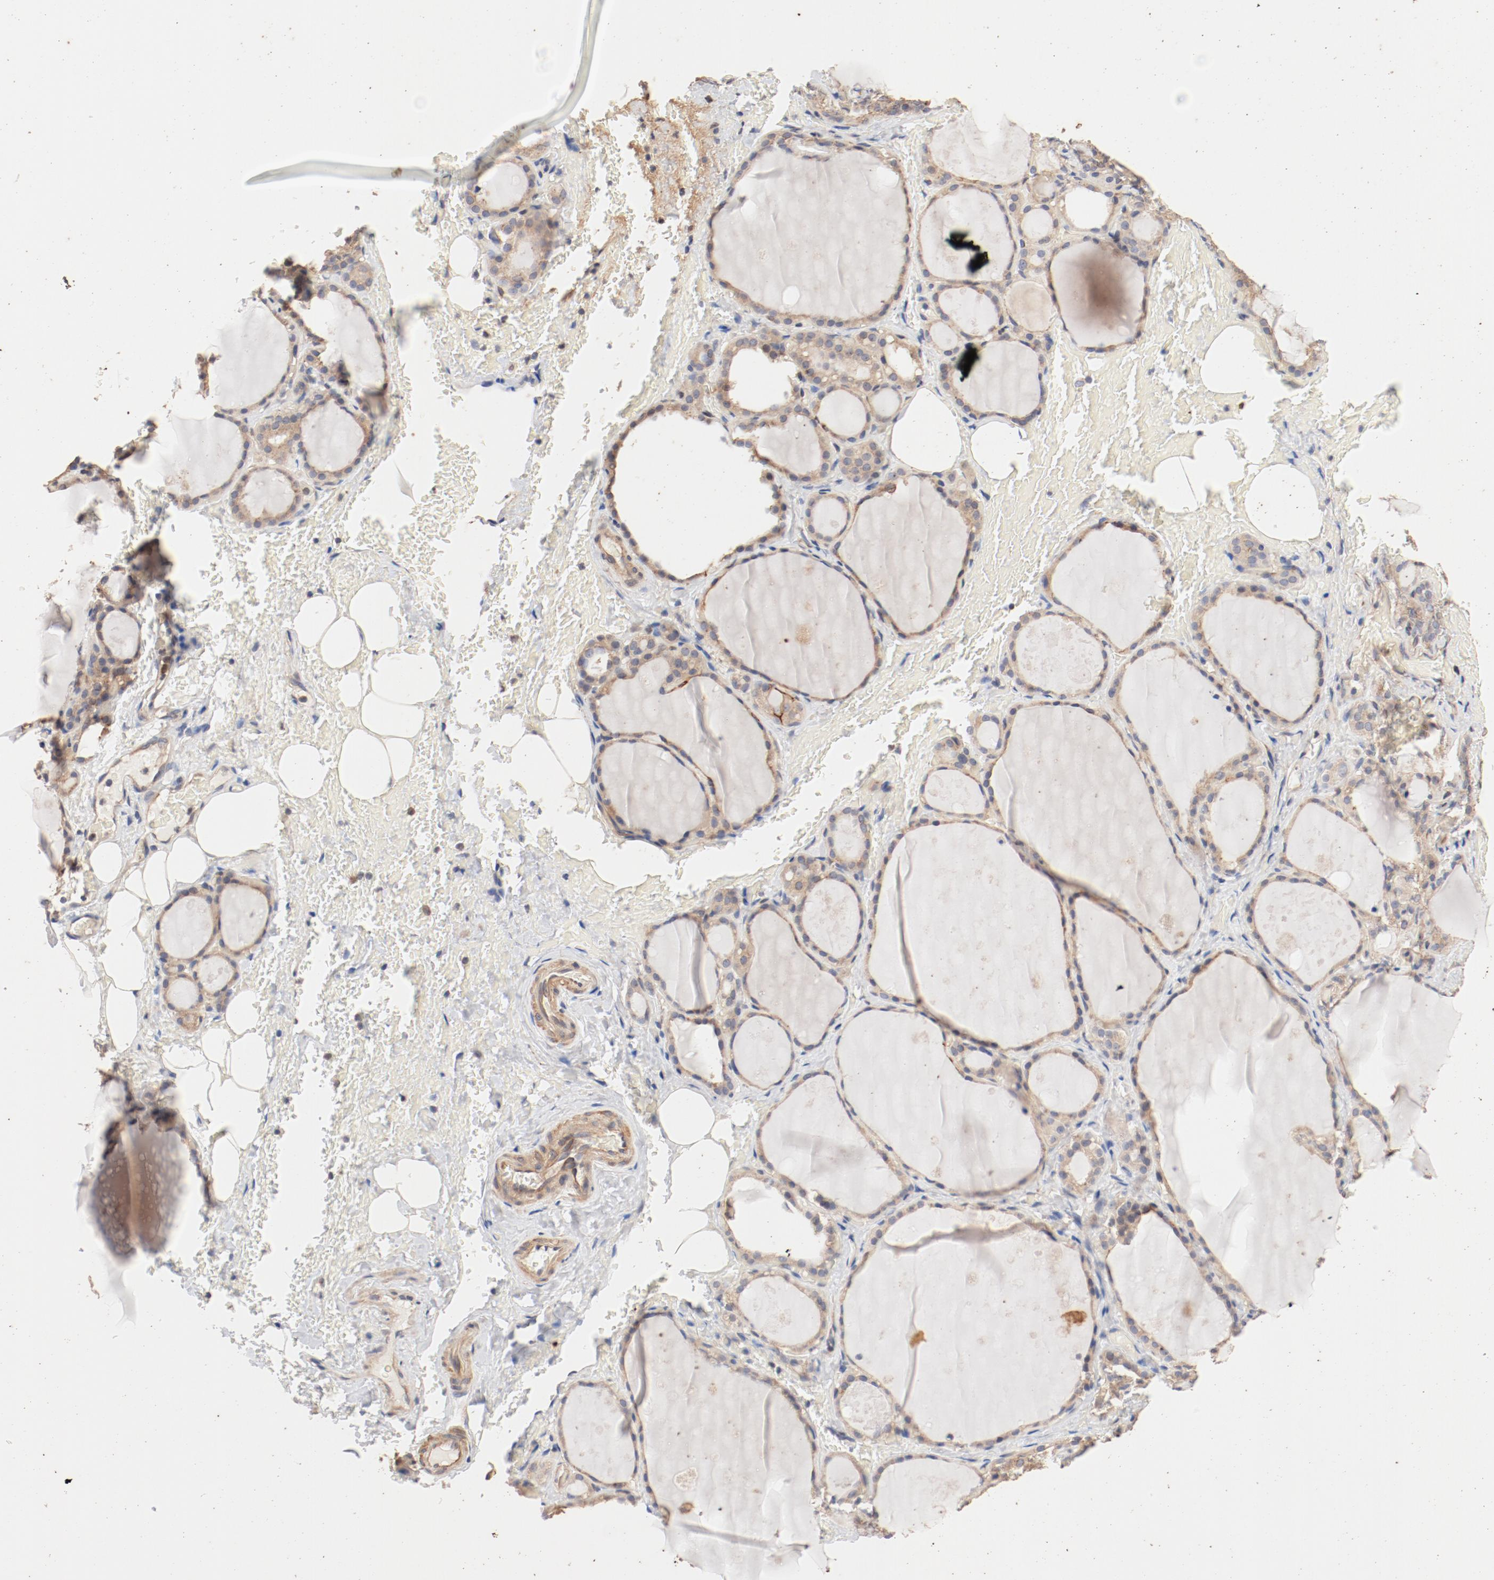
{"staining": {"intensity": "weak", "quantity": ">75%", "location": "cytoplasmic/membranous"}, "tissue": "thyroid gland", "cell_type": "Glandular cells", "image_type": "normal", "snomed": [{"axis": "morphology", "description": "Normal tissue, NOS"}, {"axis": "topography", "description": "Thyroid gland"}], "caption": "Brown immunohistochemical staining in benign thyroid gland exhibits weak cytoplasmic/membranous positivity in approximately >75% of glandular cells.", "gene": "UBE2J1", "patient": {"sex": "male", "age": 61}}